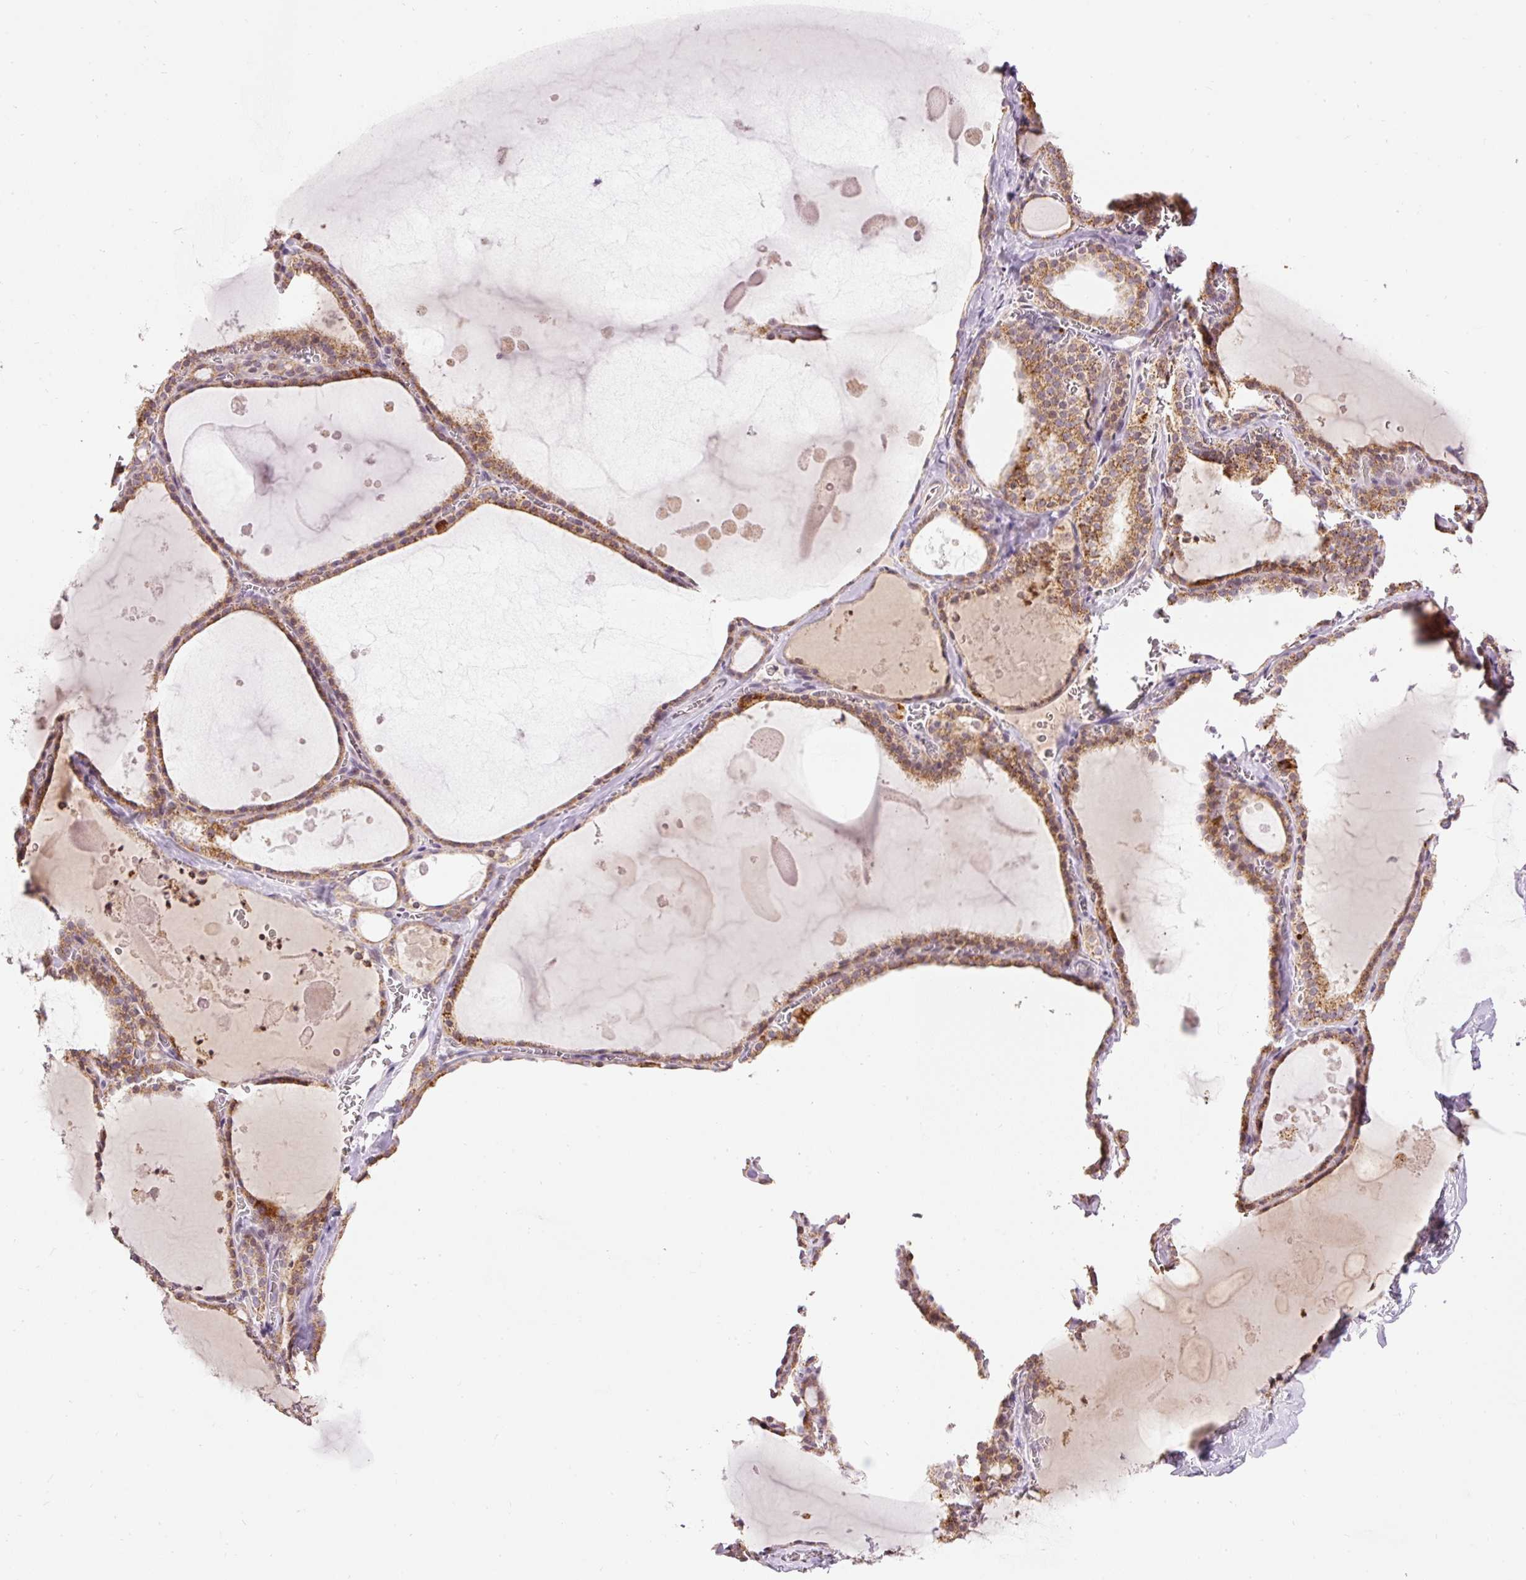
{"staining": {"intensity": "moderate", "quantity": ">75%", "location": "cytoplasmic/membranous"}, "tissue": "thyroid gland", "cell_type": "Glandular cells", "image_type": "normal", "snomed": [{"axis": "morphology", "description": "Normal tissue, NOS"}, {"axis": "topography", "description": "Thyroid gland"}], "caption": "Brown immunohistochemical staining in benign human thyroid gland exhibits moderate cytoplasmic/membranous expression in approximately >75% of glandular cells.", "gene": "ABHD11", "patient": {"sex": "male", "age": 56}}